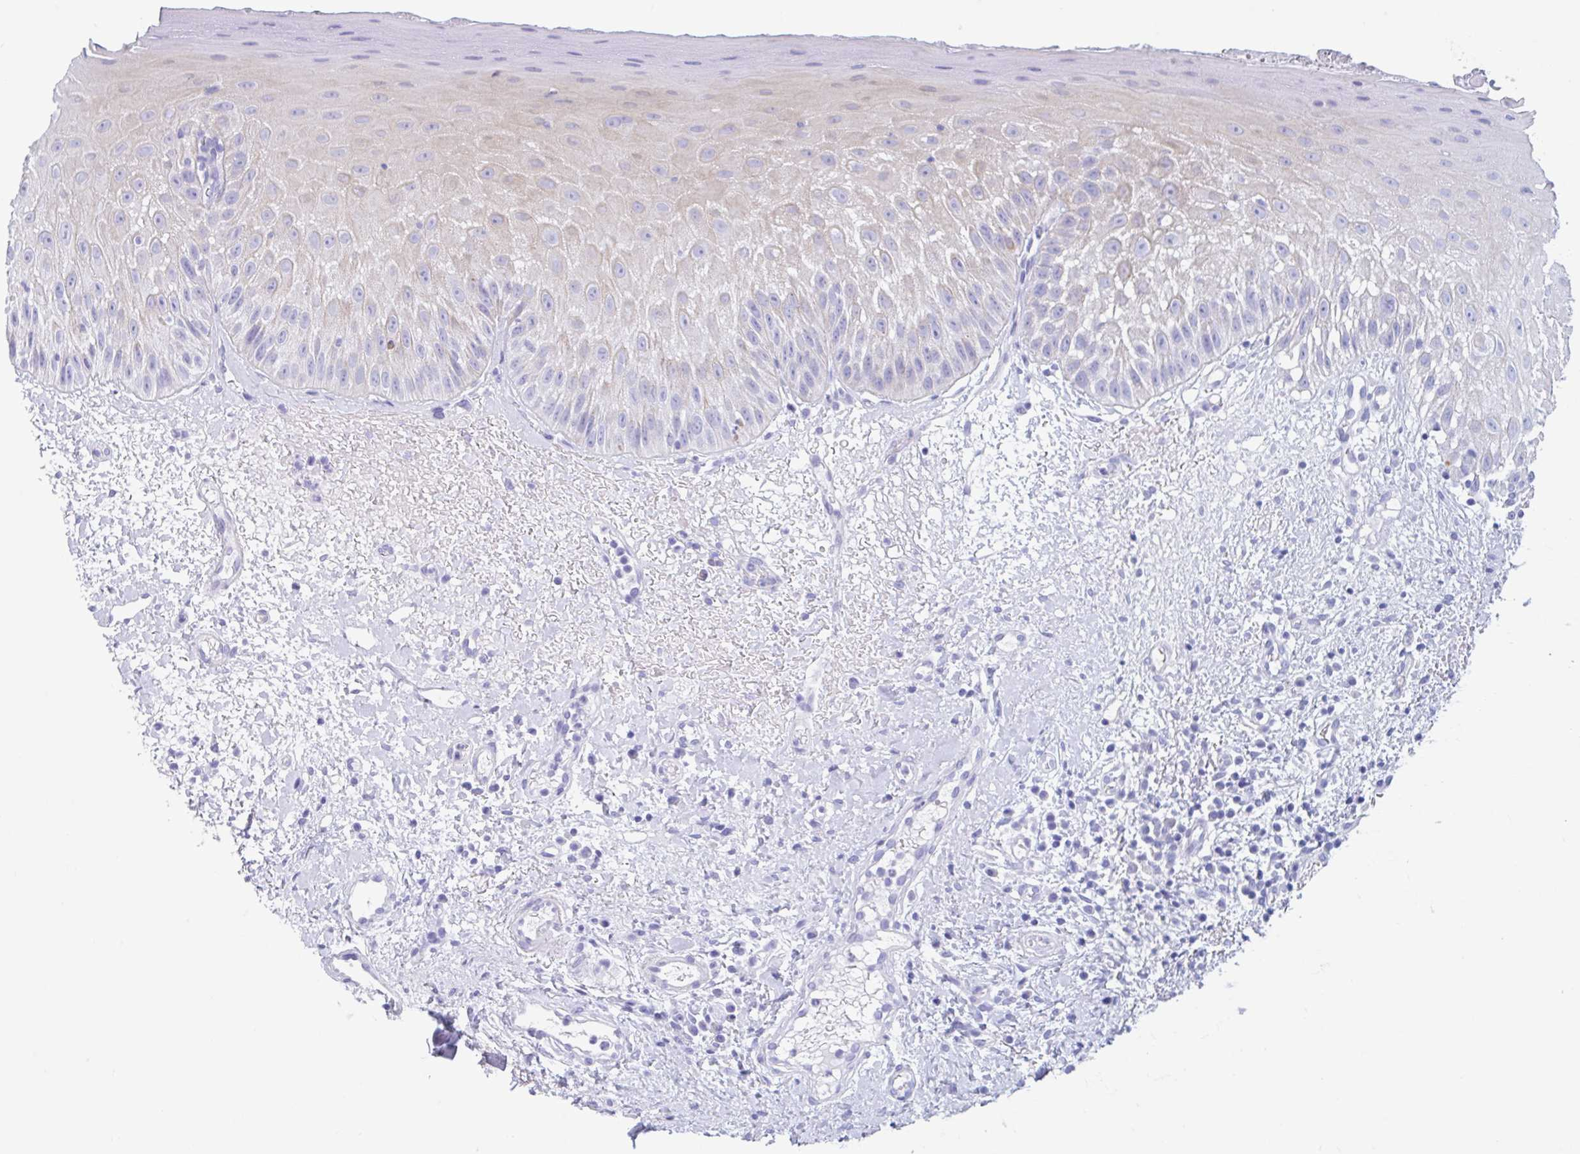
{"staining": {"intensity": "weak", "quantity": "<25%", "location": "cytoplasmic/membranous"}, "tissue": "oral mucosa", "cell_type": "Squamous epithelial cells", "image_type": "normal", "snomed": [{"axis": "morphology", "description": "Normal tissue, NOS"}, {"axis": "topography", "description": "Oral tissue"}, {"axis": "topography", "description": "Tounge, NOS"}], "caption": "High magnification brightfield microscopy of normal oral mucosa stained with DAB (brown) and counterstained with hematoxylin (blue): squamous epithelial cells show no significant expression. The staining is performed using DAB brown chromogen with nuclei counter-stained in using hematoxylin.", "gene": "CPTP", "patient": {"sex": "male", "age": 83}}